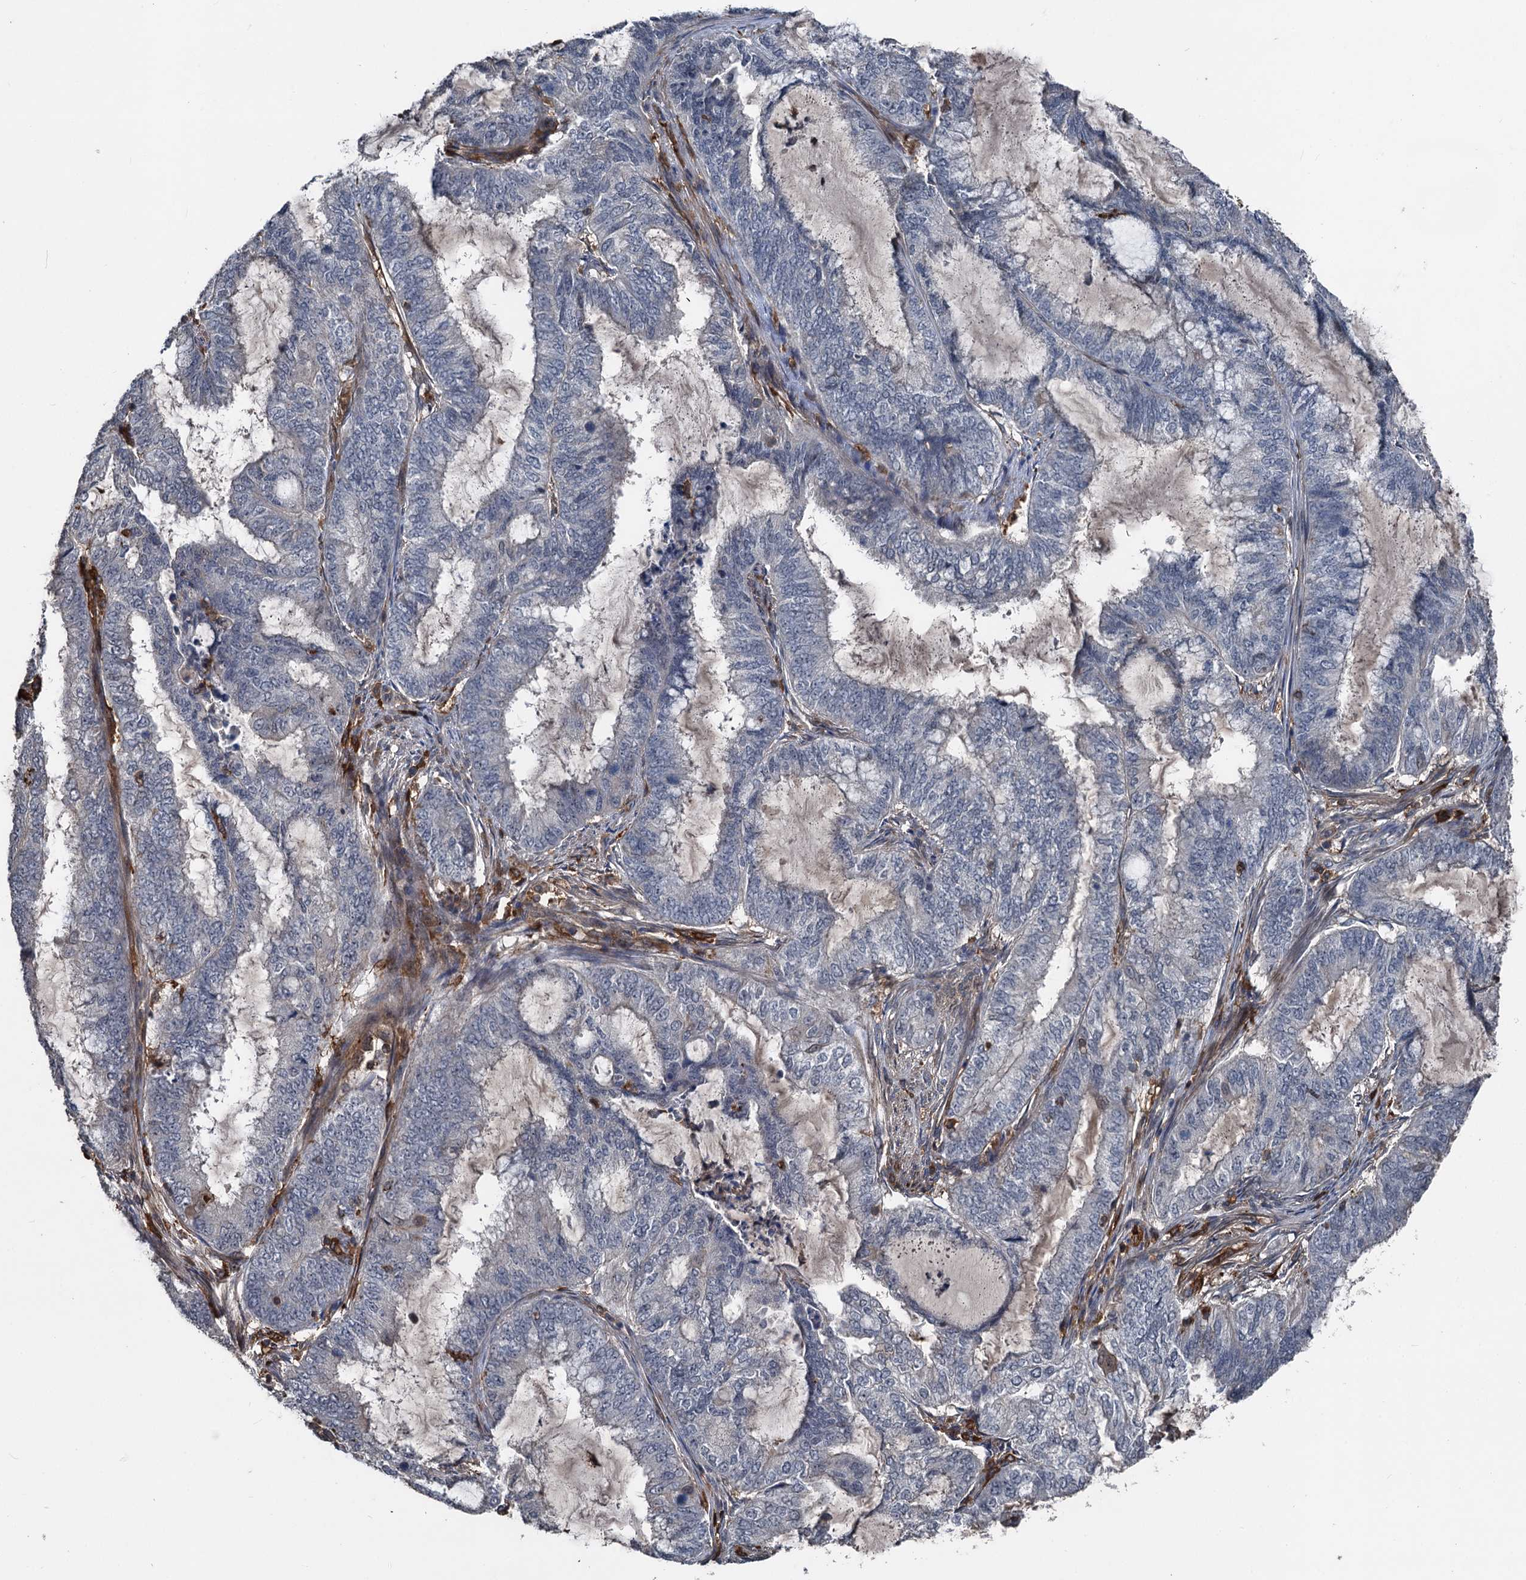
{"staining": {"intensity": "negative", "quantity": "none", "location": "none"}, "tissue": "endometrial cancer", "cell_type": "Tumor cells", "image_type": "cancer", "snomed": [{"axis": "morphology", "description": "Adenocarcinoma, NOS"}, {"axis": "topography", "description": "Endometrium"}], "caption": "This is an immunohistochemistry (IHC) histopathology image of endometrial adenocarcinoma. There is no expression in tumor cells.", "gene": "PLEKHO2", "patient": {"sex": "female", "age": 51}}